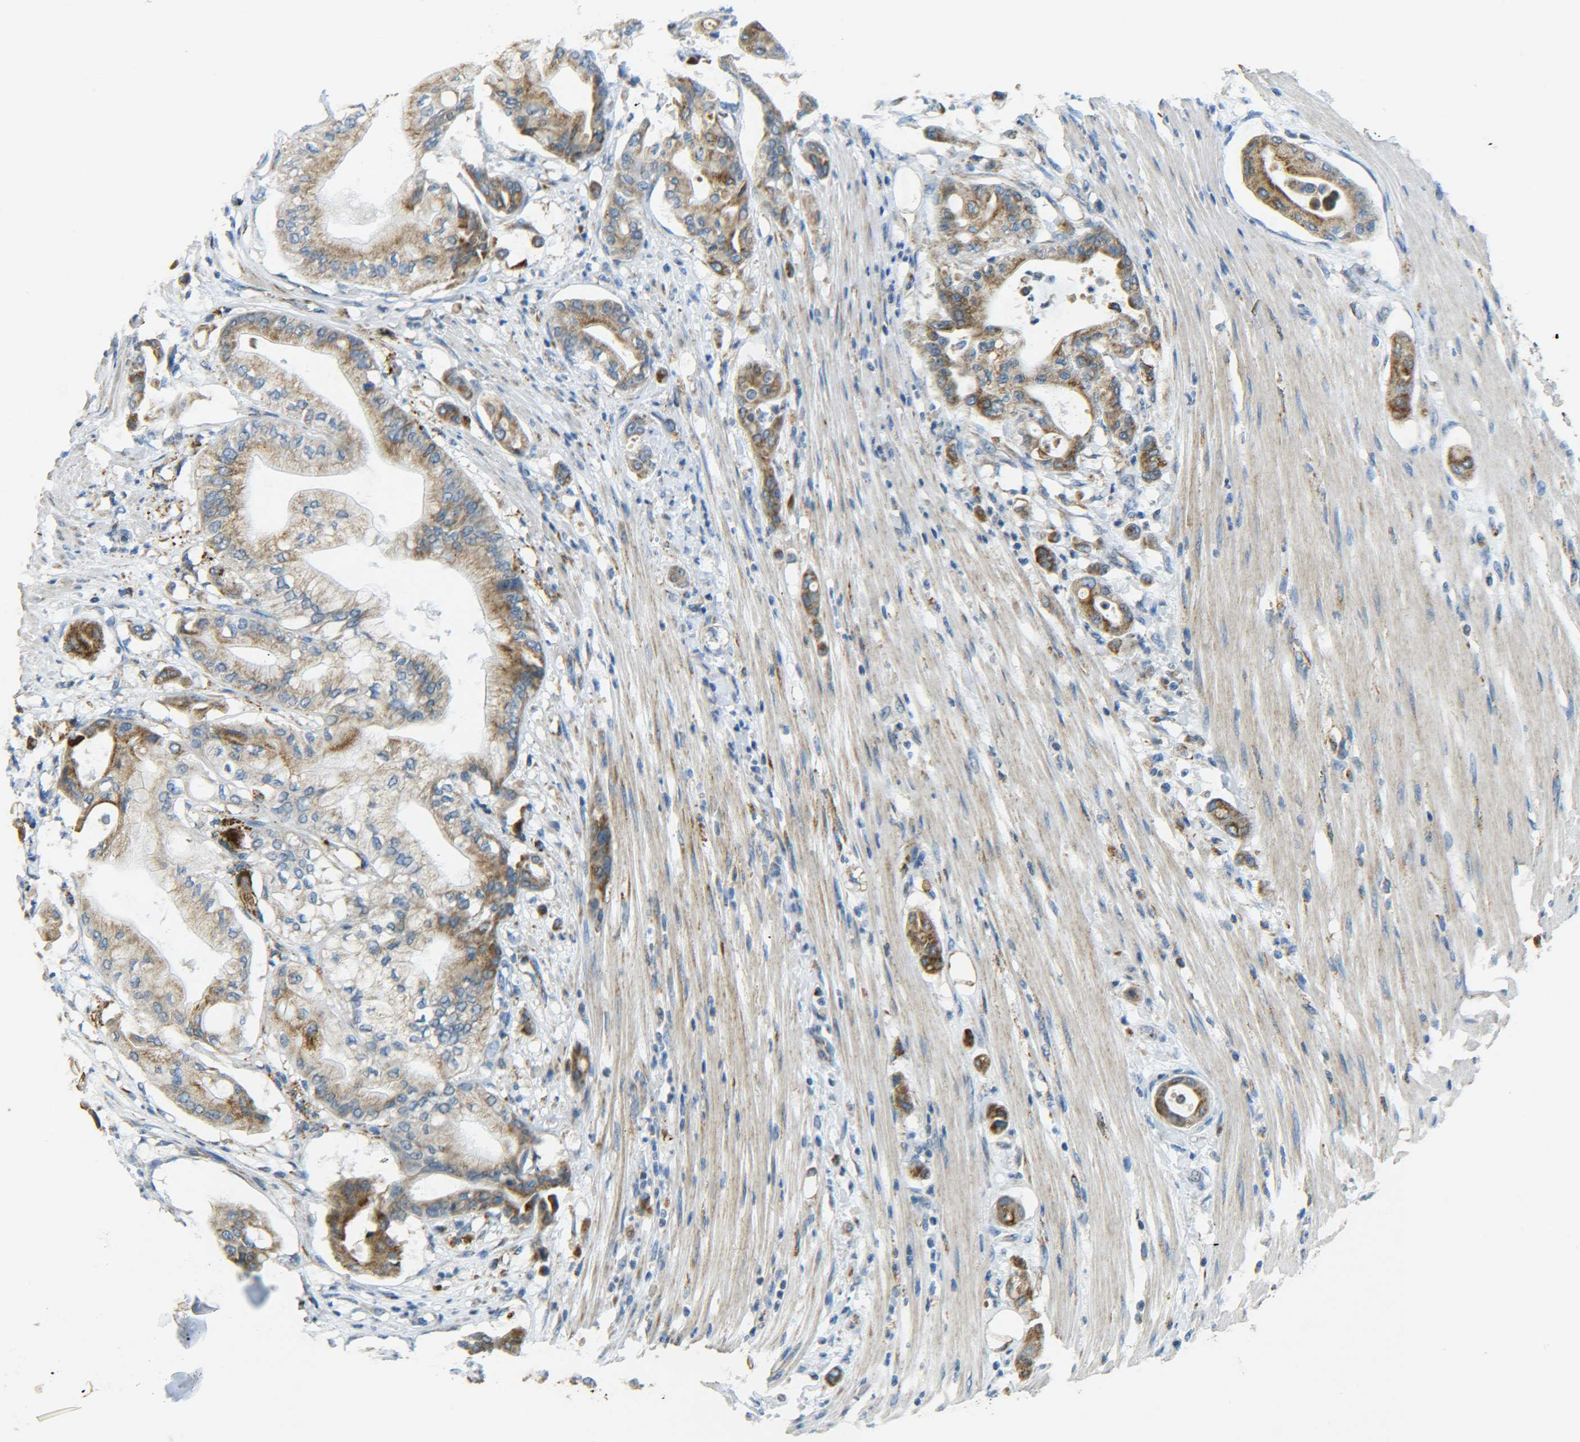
{"staining": {"intensity": "moderate", "quantity": ">75%", "location": "cytoplasmic/membranous"}, "tissue": "pancreatic cancer", "cell_type": "Tumor cells", "image_type": "cancer", "snomed": [{"axis": "morphology", "description": "Adenocarcinoma, NOS"}, {"axis": "morphology", "description": "Adenocarcinoma, metastatic, NOS"}, {"axis": "topography", "description": "Lymph node"}, {"axis": "topography", "description": "Pancreas"}, {"axis": "topography", "description": "Duodenum"}], "caption": "Moderate cytoplasmic/membranous positivity for a protein is present in approximately >75% of tumor cells of metastatic adenocarcinoma (pancreatic) using immunohistochemistry.", "gene": "CYB5R1", "patient": {"sex": "female", "age": 64}}